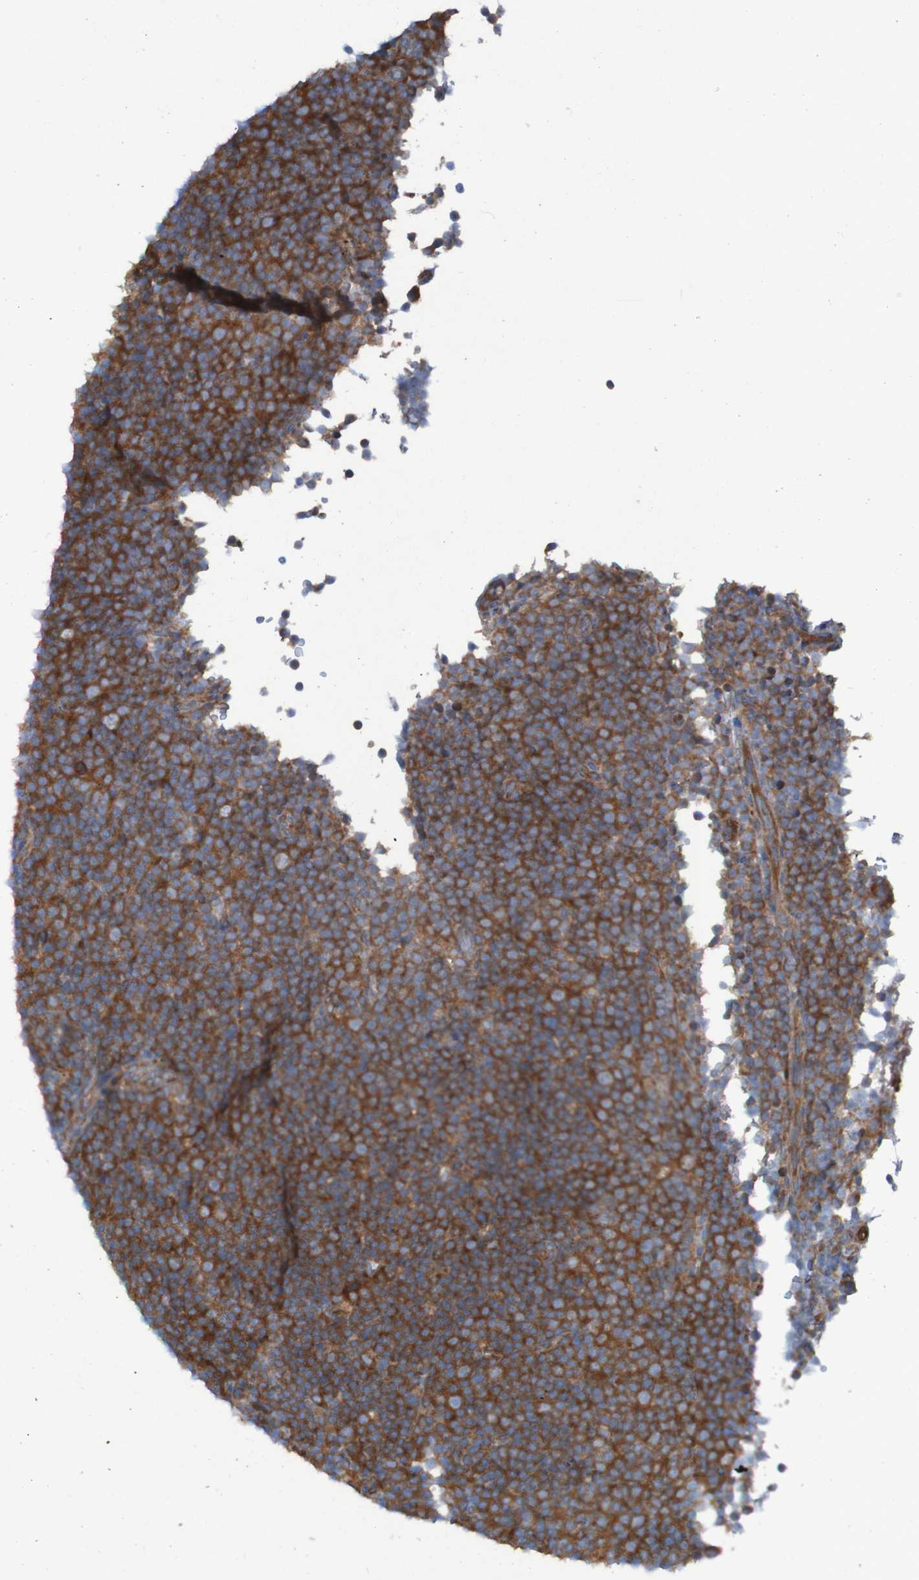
{"staining": {"intensity": "strong", "quantity": ">75%", "location": "cytoplasmic/membranous"}, "tissue": "lymphoma", "cell_type": "Tumor cells", "image_type": "cancer", "snomed": [{"axis": "morphology", "description": "Malignant lymphoma, non-Hodgkin's type, Low grade"}, {"axis": "topography", "description": "Lymph node"}], "caption": "A photomicrograph showing strong cytoplasmic/membranous staining in approximately >75% of tumor cells in lymphoma, as visualized by brown immunohistochemical staining.", "gene": "RPL10", "patient": {"sex": "female", "age": 67}}